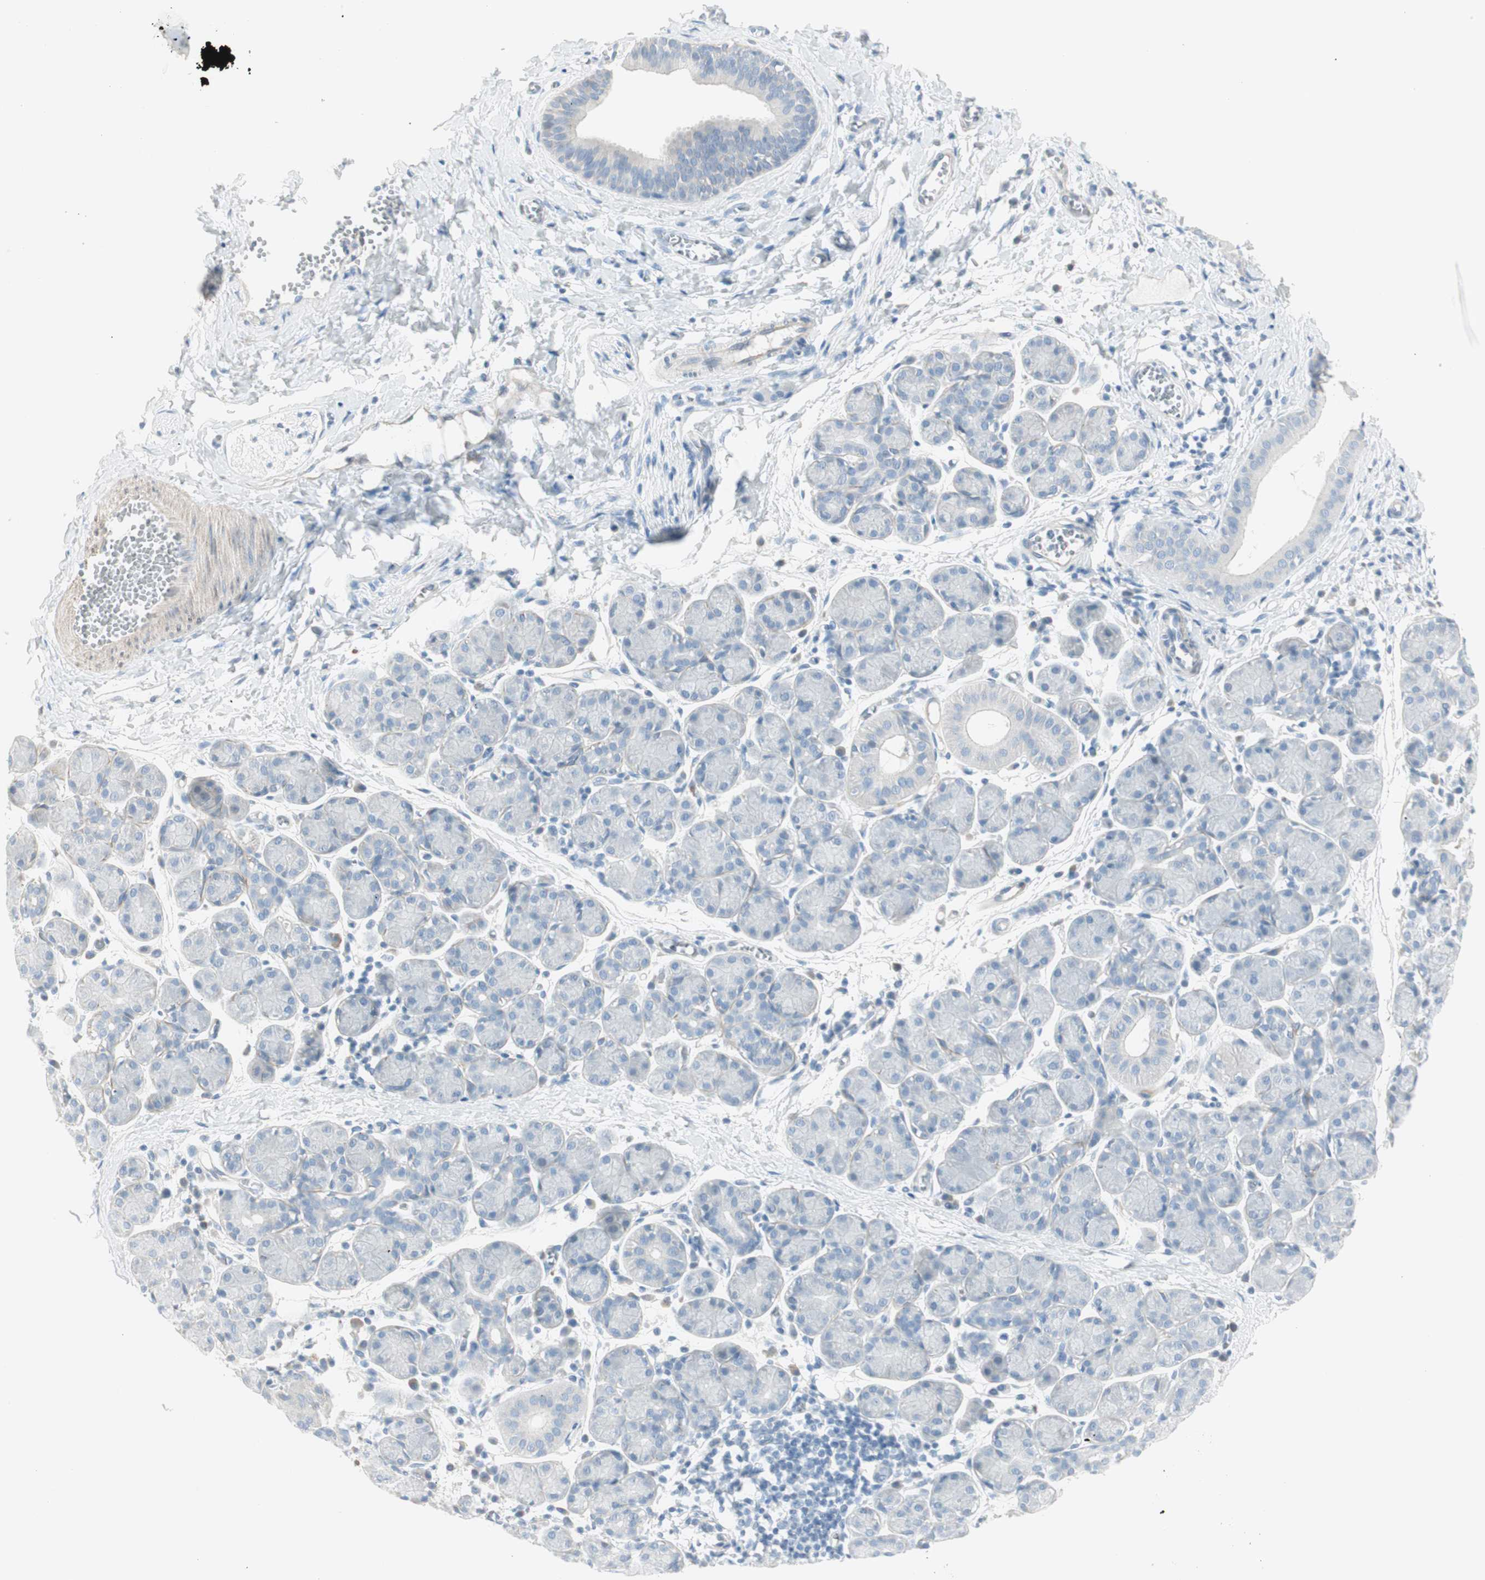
{"staining": {"intensity": "negative", "quantity": "none", "location": "none"}, "tissue": "salivary gland", "cell_type": "Glandular cells", "image_type": "normal", "snomed": [{"axis": "morphology", "description": "Normal tissue, NOS"}, {"axis": "morphology", "description": "Inflammation, NOS"}, {"axis": "topography", "description": "Lymph node"}, {"axis": "topography", "description": "Salivary gland"}], "caption": "IHC micrograph of benign salivary gland stained for a protein (brown), which displays no staining in glandular cells.", "gene": "CDHR5", "patient": {"sex": "male", "age": 3}}